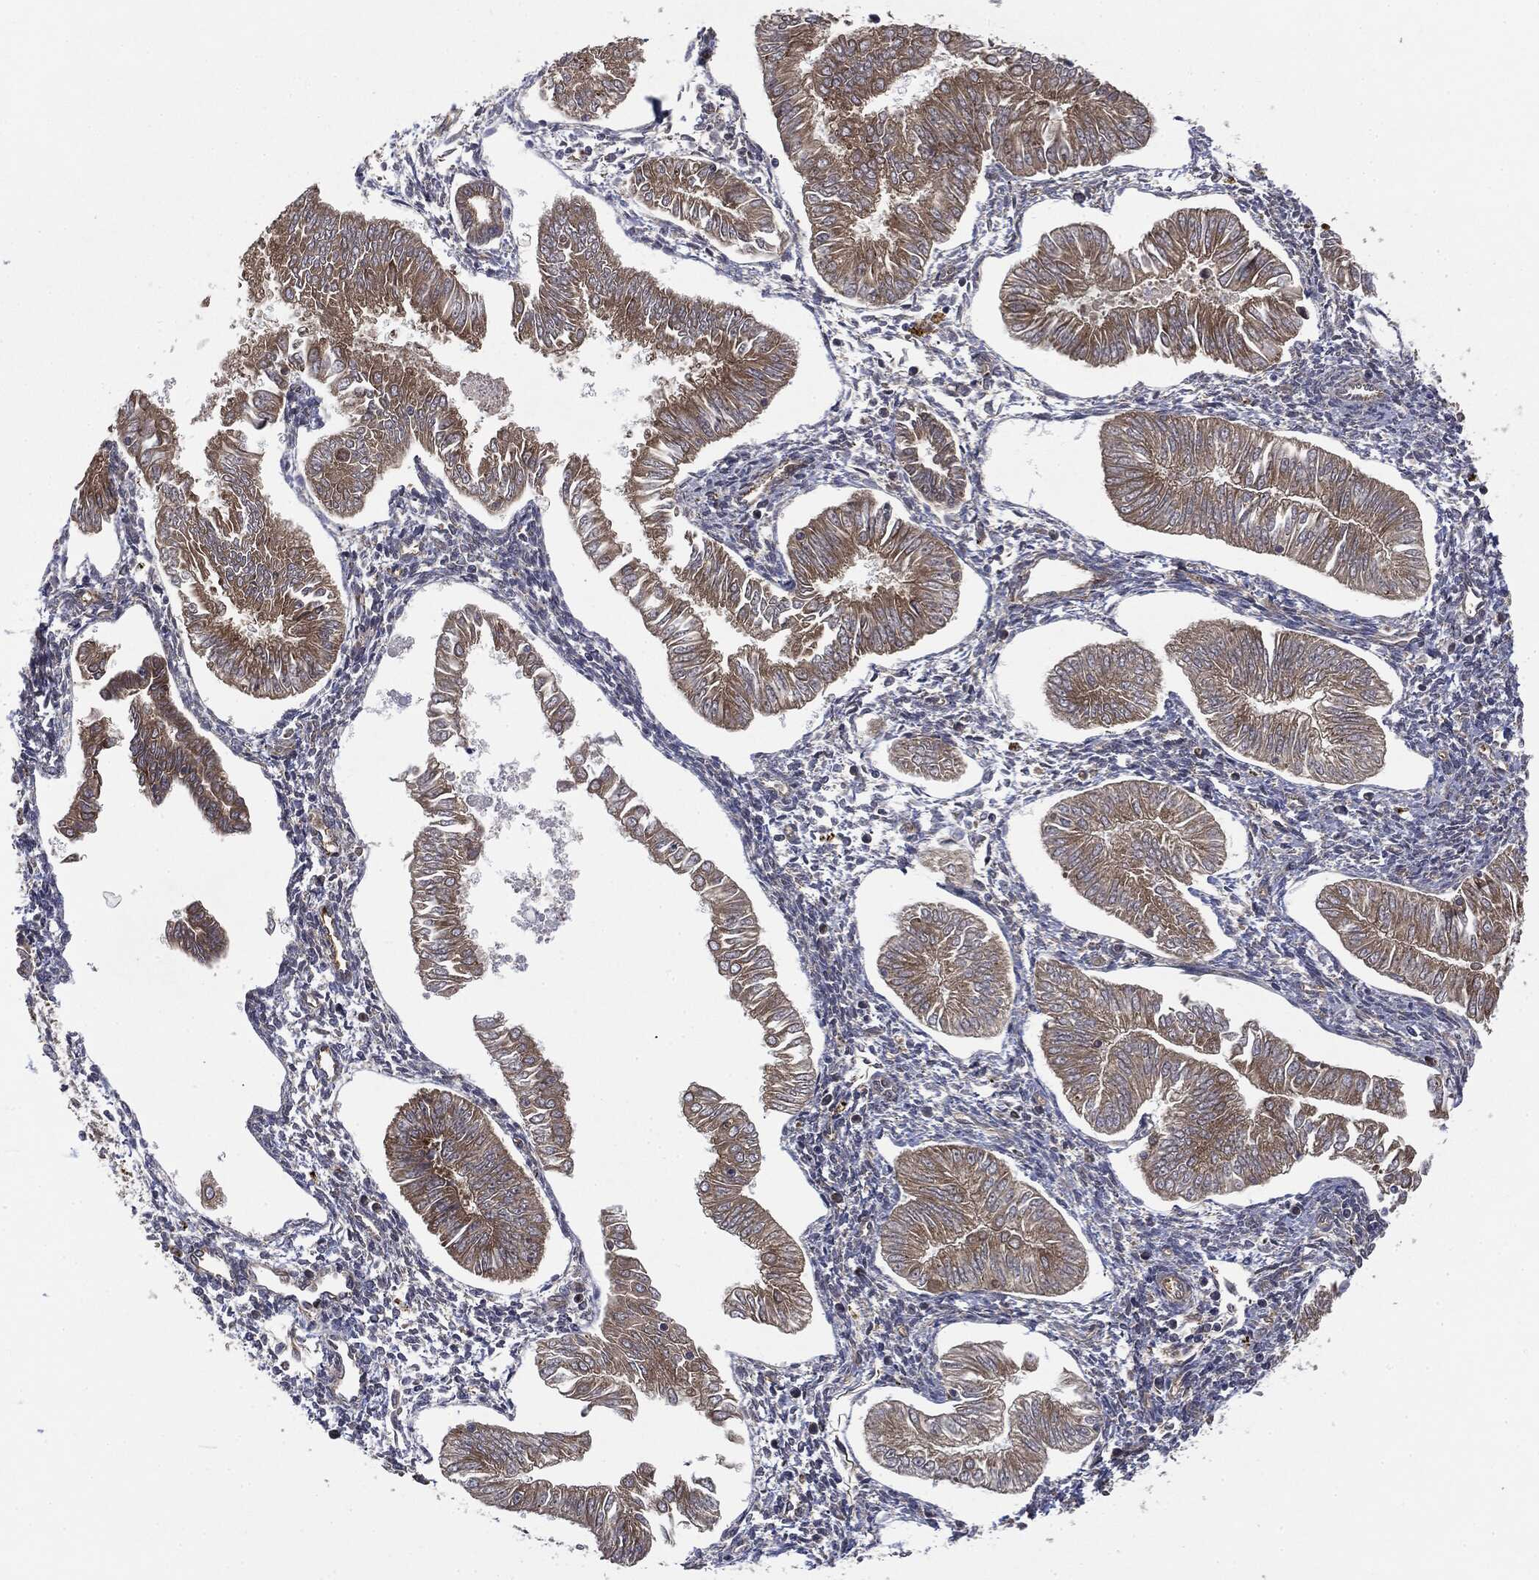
{"staining": {"intensity": "weak", "quantity": ">75%", "location": "cytoplasmic/membranous"}, "tissue": "endometrial cancer", "cell_type": "Tumor cells", "image_type": "cancer", "snomed": [{"axis": "morphology", "description": "Adenocarcinoma, NOS"}, {"axis": "topography", "description": "Endometrium"}], "caption": "A histopathology image of endometrial cancer (adenocarcinoma) stained for a protein displays weak cytoplasmic/membranous brown staining in tumor cells.", "gene": "EIF2AK2", "patient": {"sex": "female", "age": 53}}